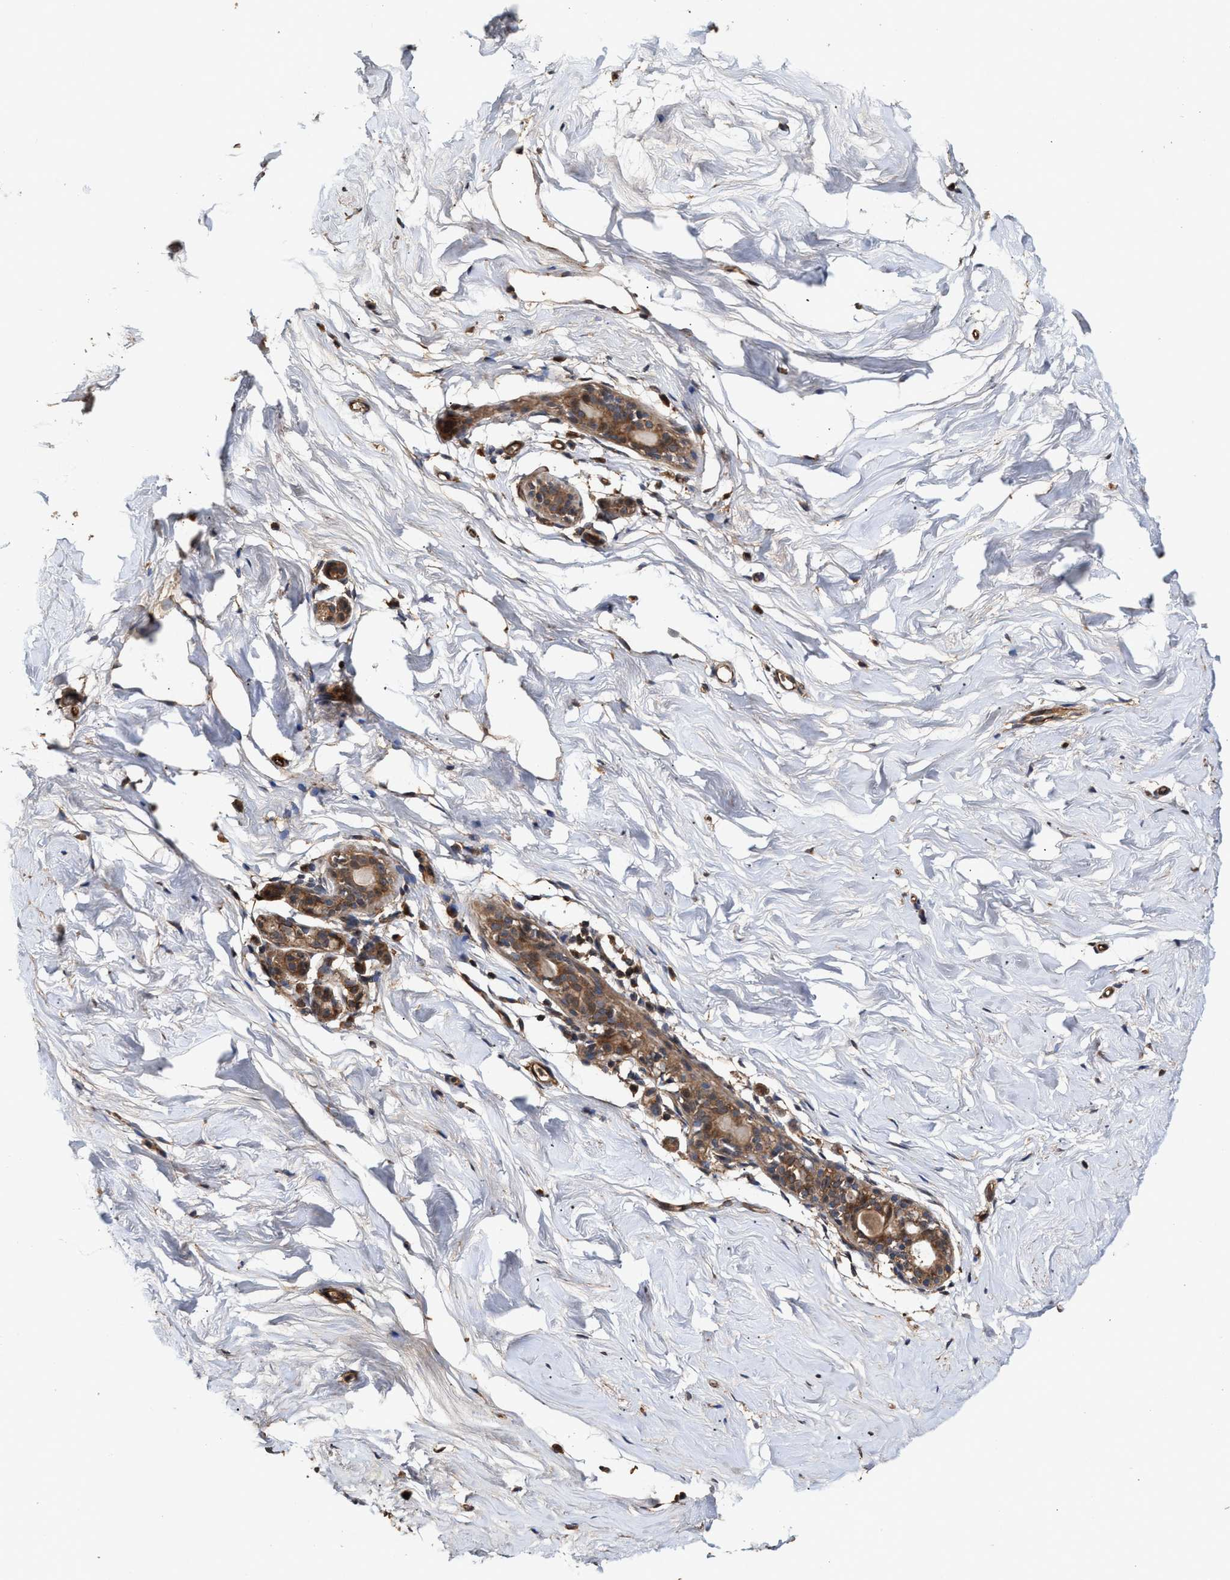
{"staining": {"intensity": "moderate", "quantity": "25%-75%", "location": "cytoplasmic/membranous"}, "tissue": "breast", "cell_type": "Adipocytes", "image_type": "normal", "snomed": [{"axis": "morphology", "description": "Normal tissue, NOS"}, {"axis": "topography", "description": "Breast"}], "caption": "Benign breast reveals moderate cytoplasmic/membranous positivity in approximately 25%-75% of adipocytes (DAB (3,3'-diaminobenzidine) = brown stain, brightfield microscopy at high magnification)..", "gene": "ZNHIT6", "patient": {"sex": "female", "age": 62}}